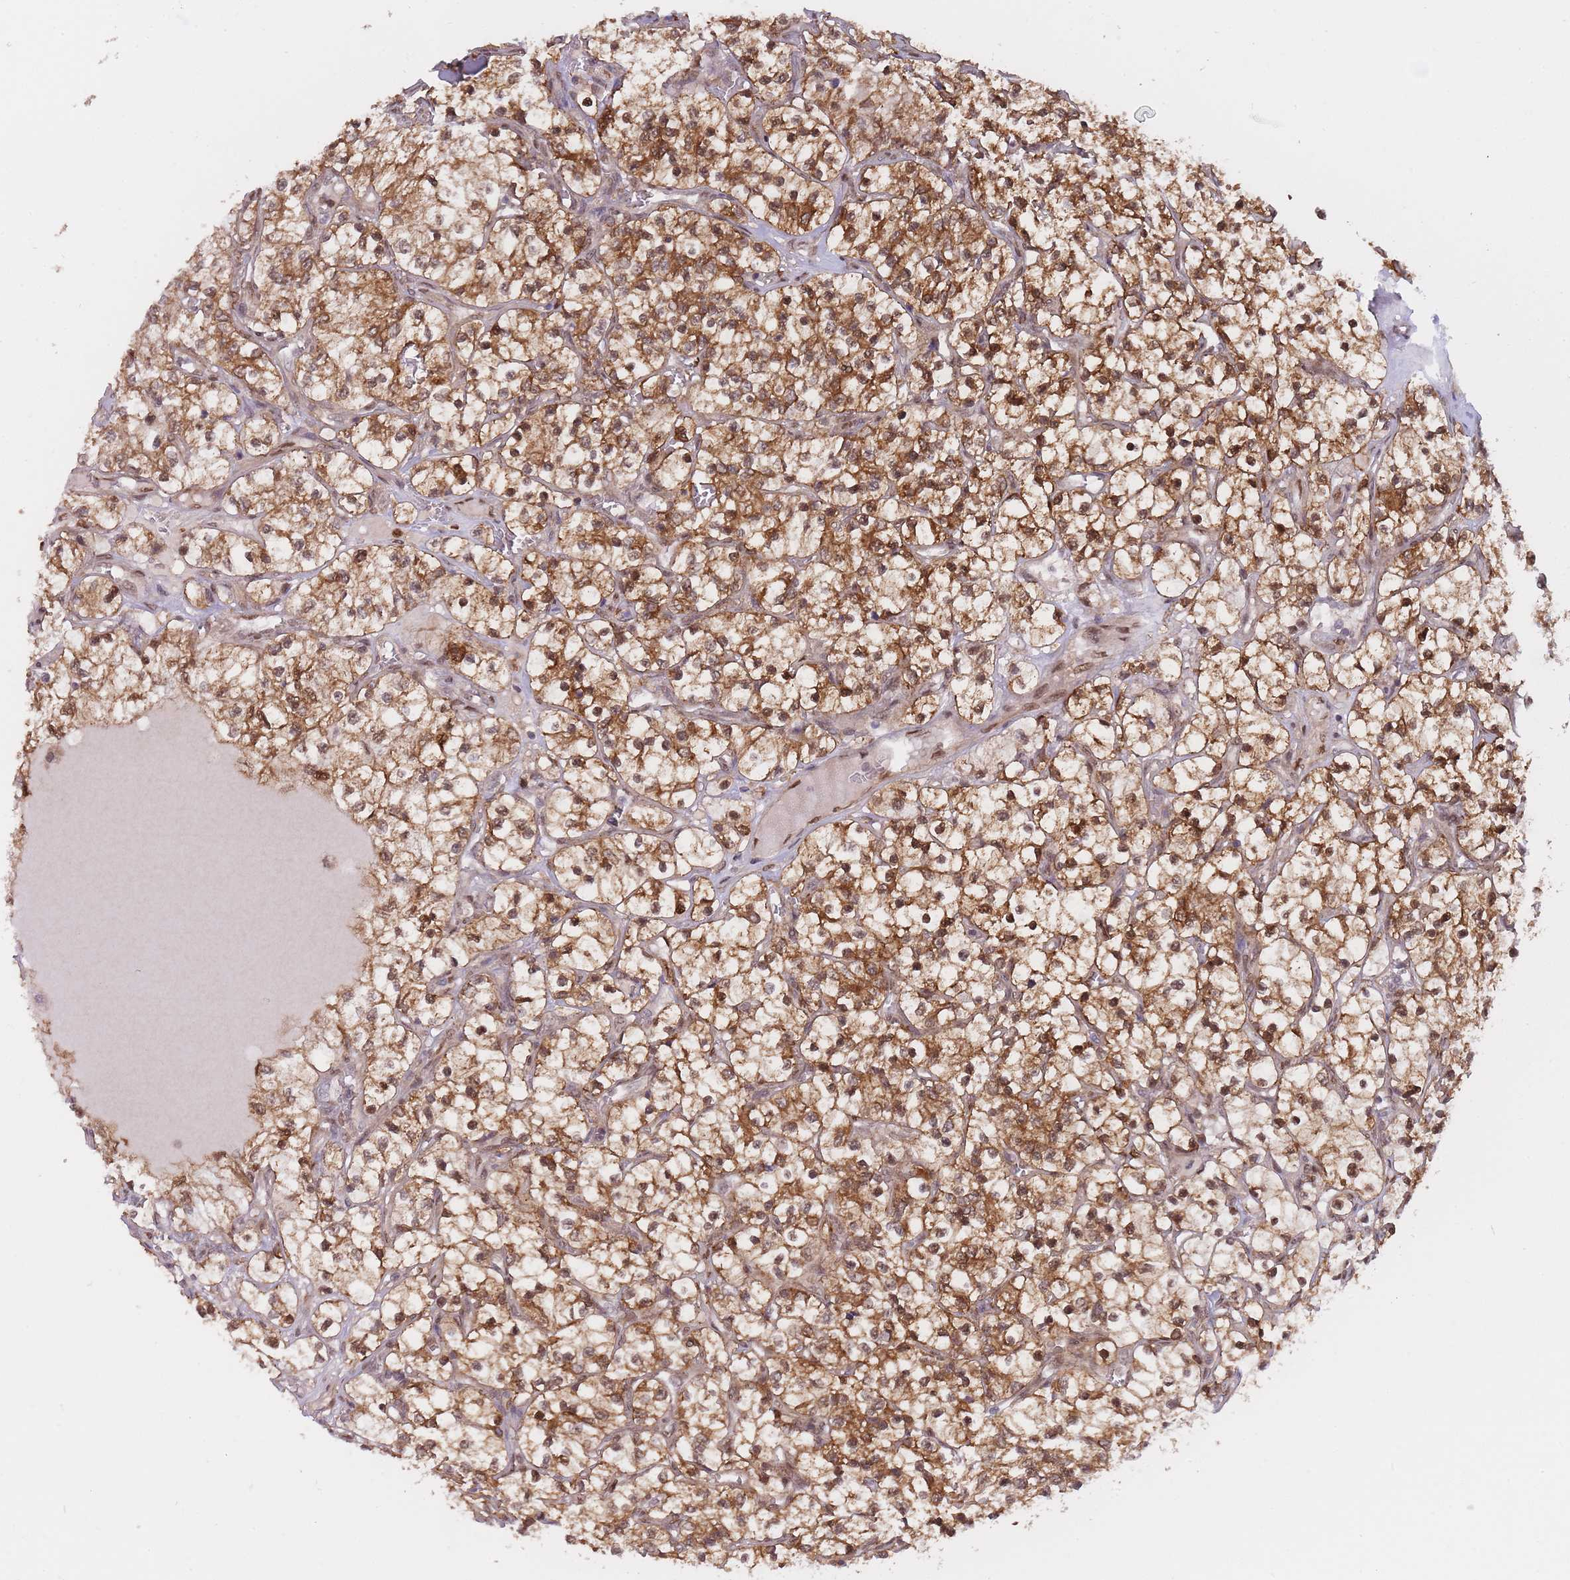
{"staining": {"intensity": "moderate", "quantity": ">75%", "location": "cytoplasmic/membranous,nuclear"}, "tissue": "renal cancer", "cell_type": "Tumor cells", "image_type": "cancer", "snomed": [{"axis": "morphology", "description": "Adenocarcinoma, NOS"}, {"axis": "topography", "description": "Kidney"}], "caption": "Adenocarcinoma (renal) was stained to show a protein in brown. There is medium levels of moderate cytoplasmic/membranous and nuclear expression in about >75% of tumor cells. The staining was performed using DAB, with brown indicating positive protein expression. Nuclei are stained blue with hematoxylin.", "gene": "NSFL1C", "patient": {"sex": "female", "age": 69}}